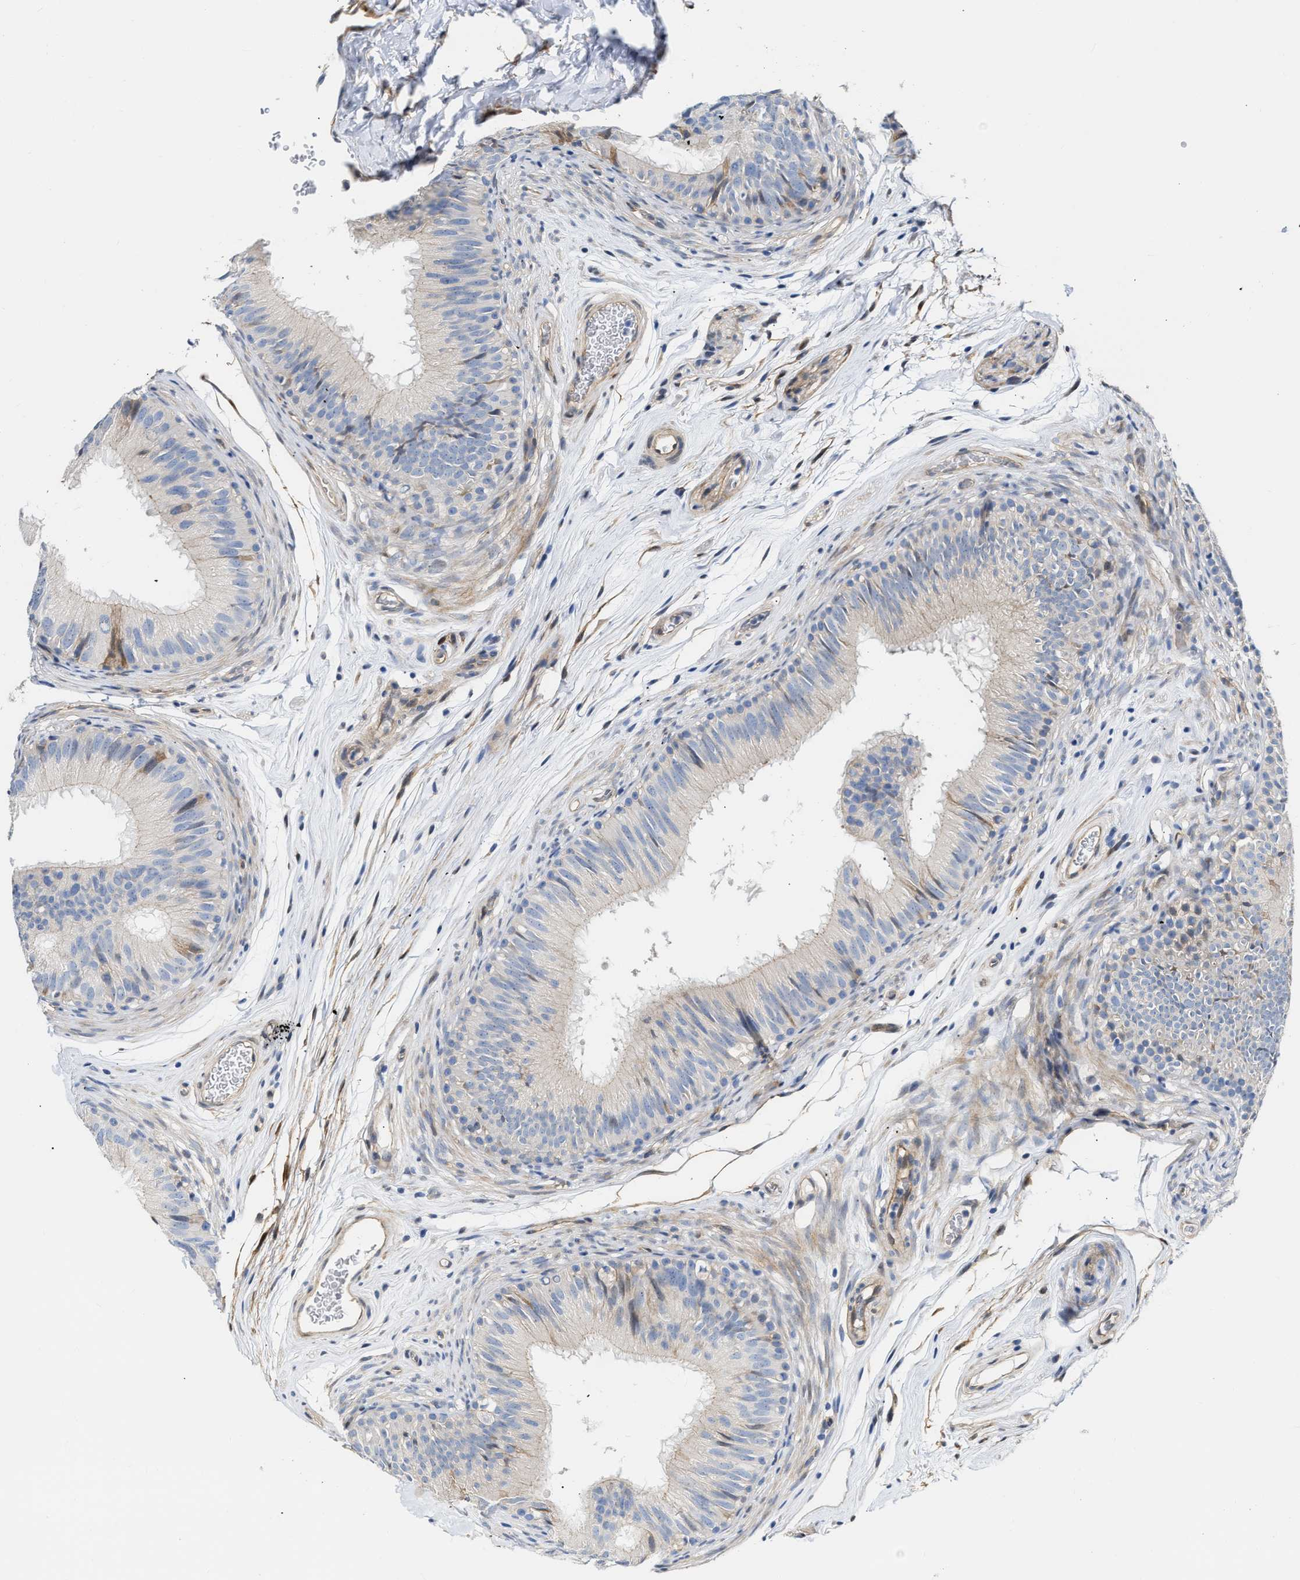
{"staining": {"intensity": "negative", "quantity": "none", "location": "none"}, "tissue": "epididymis", "cell_type": "Glandular cells", "image_type": "normal", "snomed": [{"axis": "morphology", "description": "Normal tissue, NOS"}, {"axis": "topography", "description": "Epididymis"}], "caption": "The image demonstrates no significant staining in glandular cells of epididymis.", "gene": "FHL1", "patient": {"sex": "male", "age": 36}}